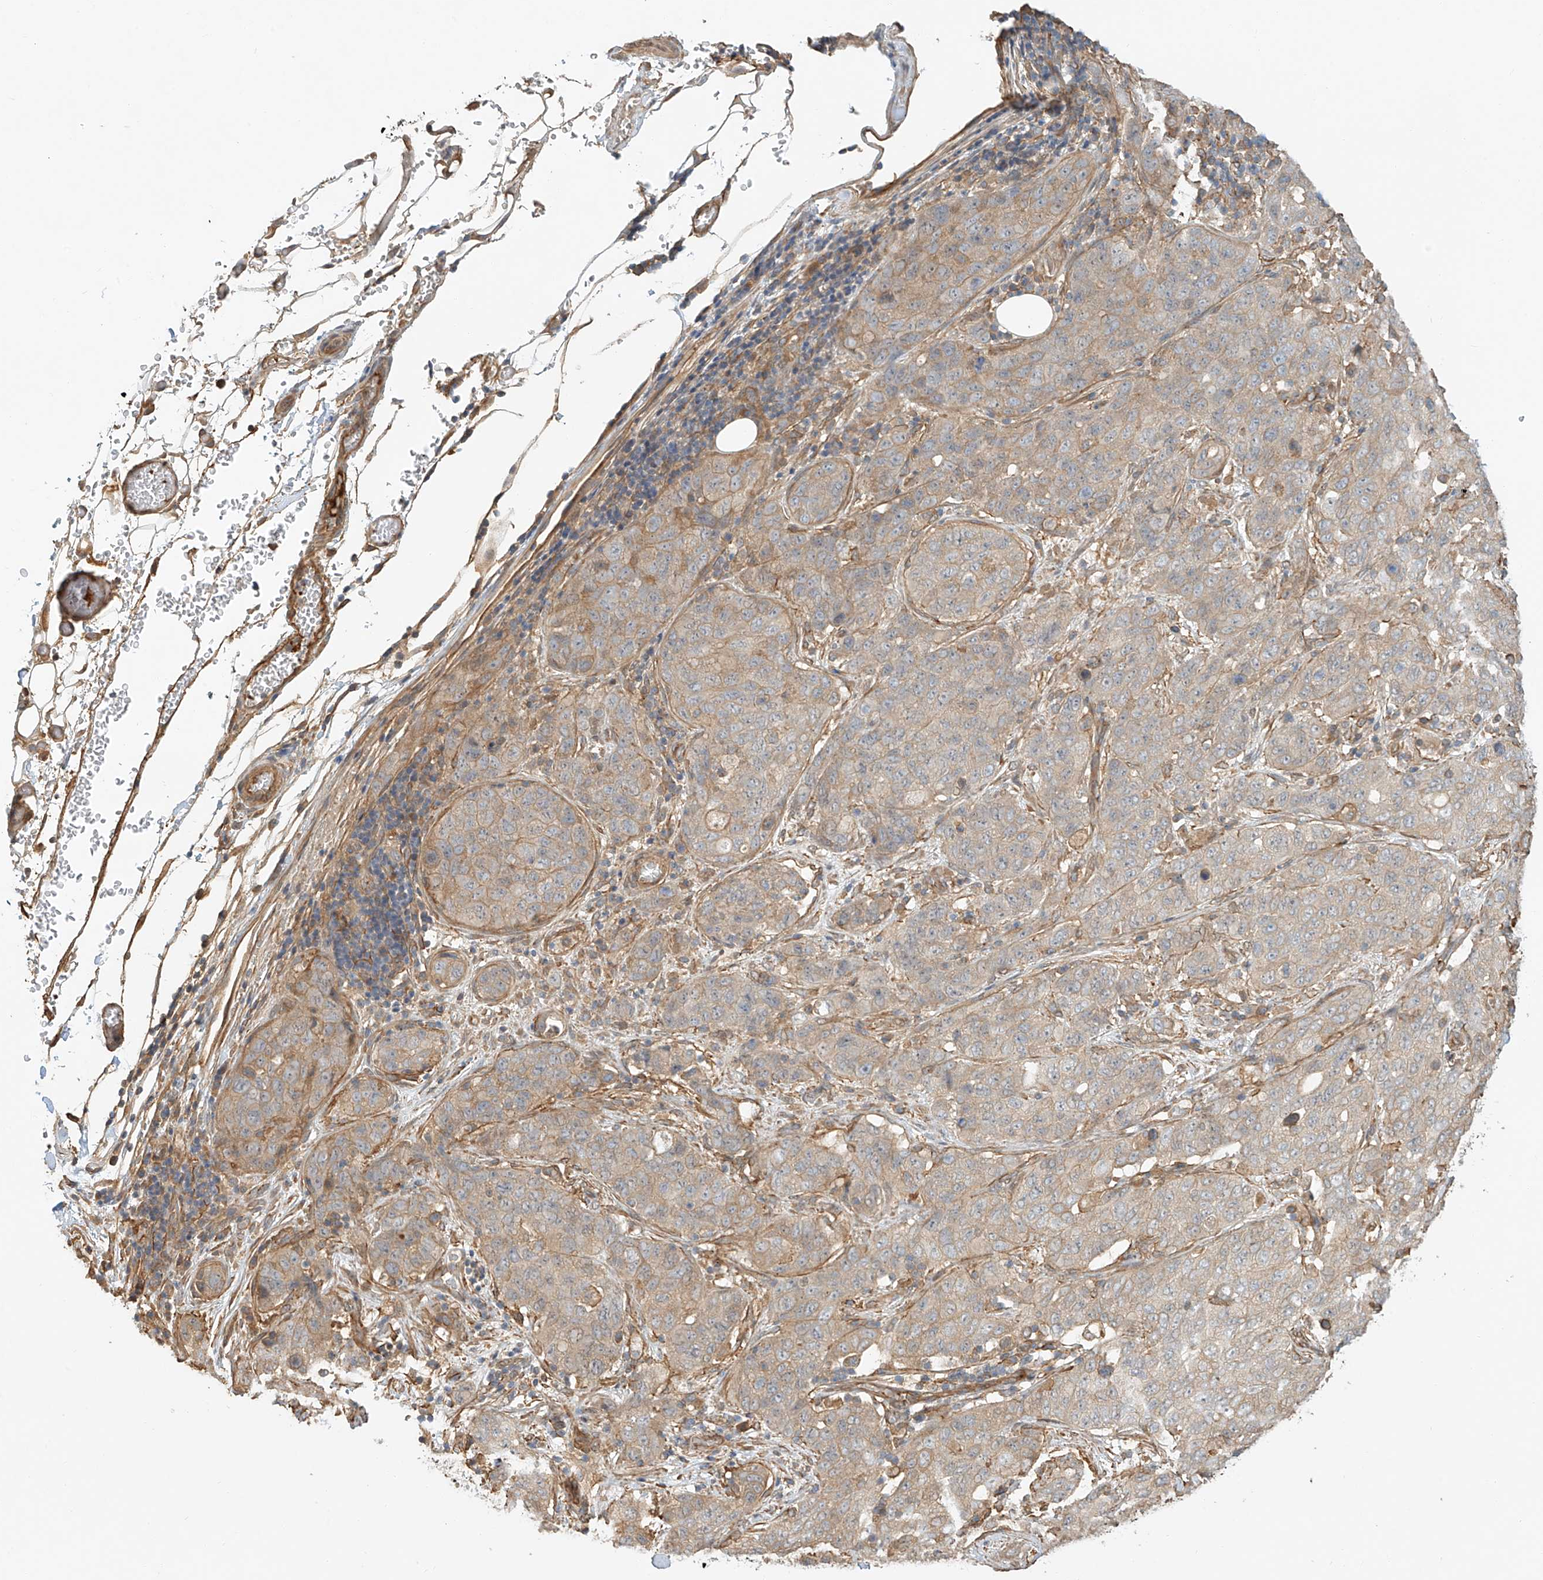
{"staining": {"intensity": "weak", "quantity": "25%-75%", "location": "cytoplasmic/membranous"}, "tissue": "stomach cancer", "cell_type": "Tumor cells", "image_type": "cancer", "snomed": [{"axis": "morphology", "description": "Normal tissue, NOS"}, {"axis": "morphology", "description": "Adenocarcinoma, NOS"}, {"axis": "topography", "description": "Lymph node"}, {"axis": "topography", "description": "Stomach"}], "caption": "Tumor cells exhibit weak cytoplasmic/membranous positivity in approximately 25%-75% of cells in stomach cancer (adenocarcinoma).", "gene": "CSMD3", "patient": {"sex": "male", "age": 48}}